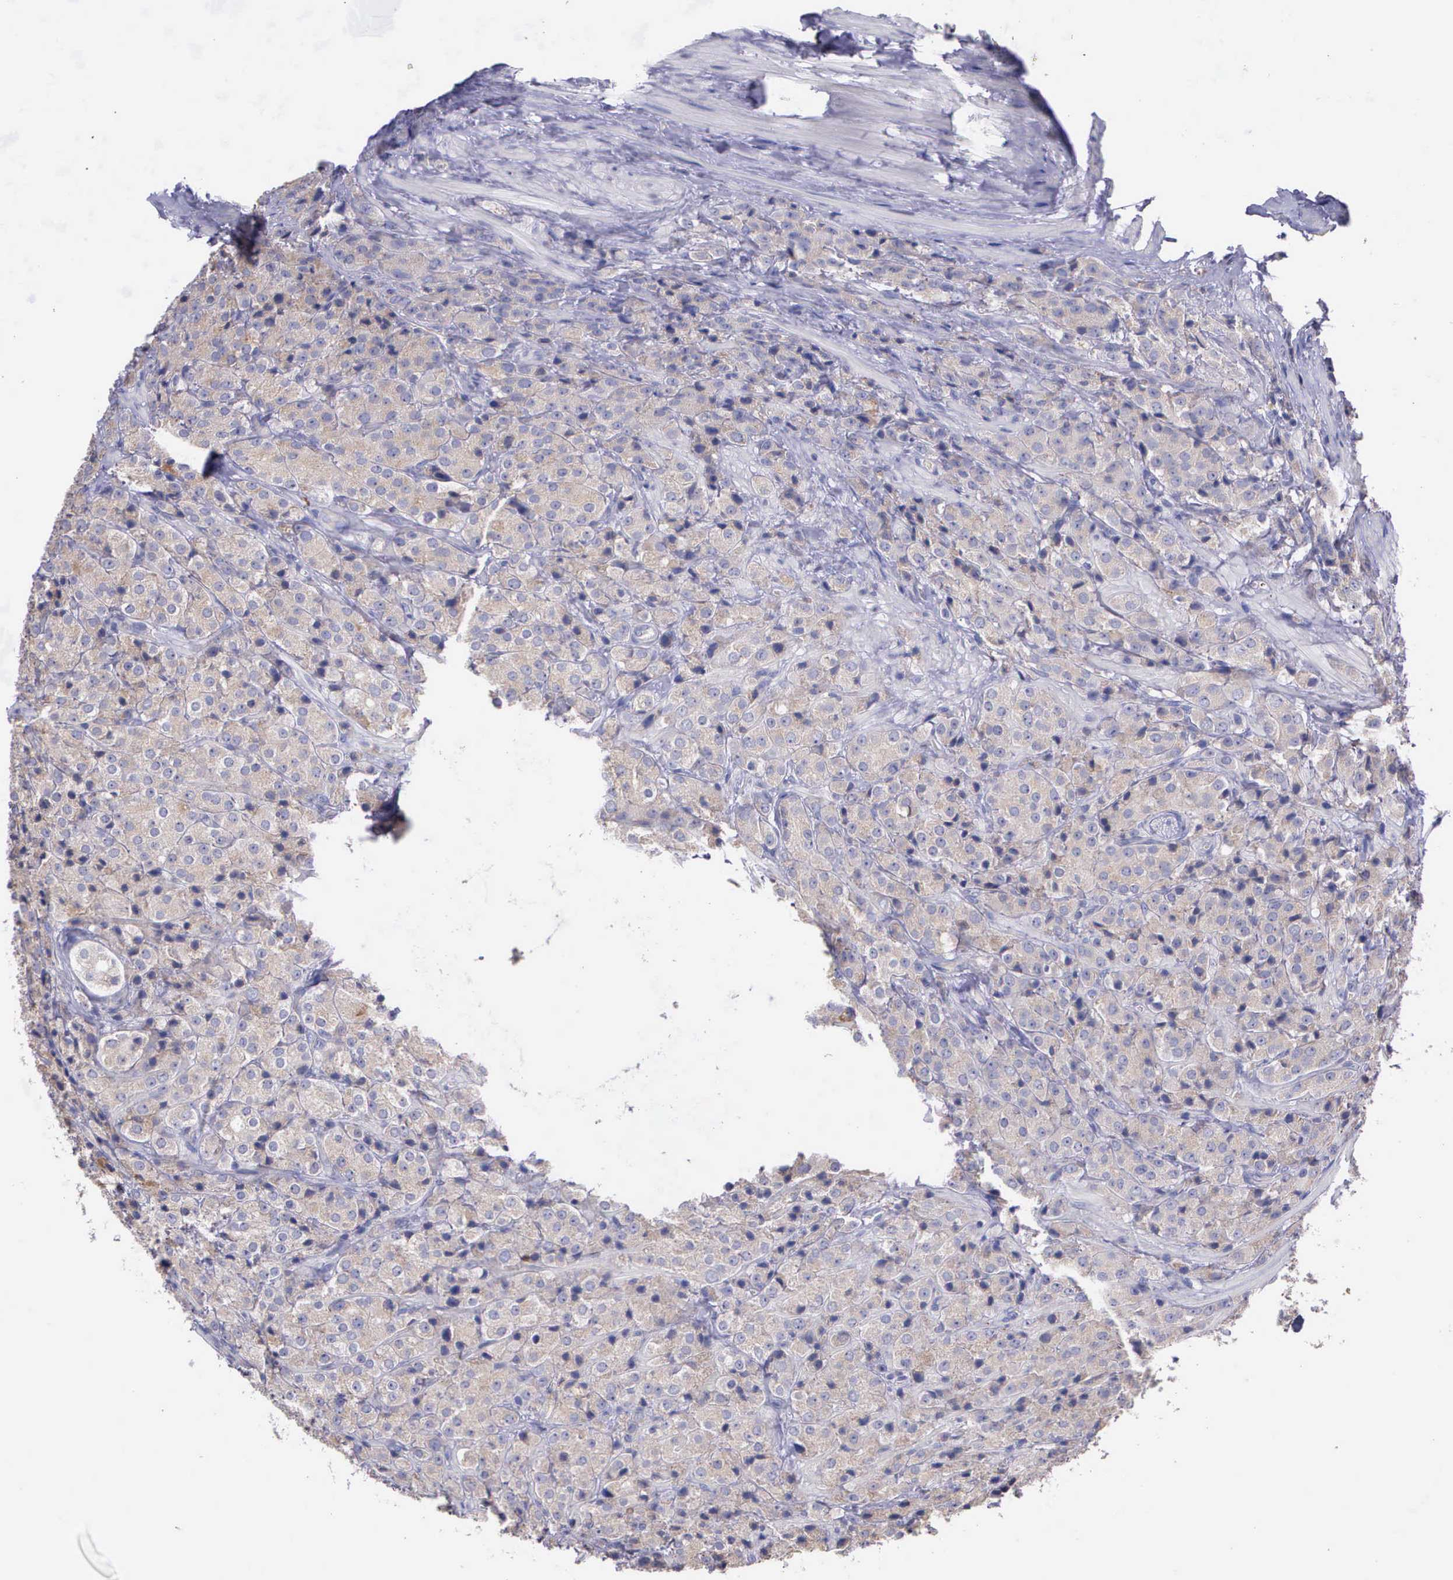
{"staining": {"intensity": "weak", "quantity": ">75%", "location": "cytoplasmic/membranous"}, "tissue": "prostate cancer", "cell_type": "Tumor cells", "image_type": "cancer", "snomed": [{"axis": "morphology", "description": "Adenocarcinoma, Medium grade"}, {"axis": "topography", "description": "Prostate"}], "caption": "Immunohistochemistry (DAB (3,3'-diaminobenzidine)) staining of human prostate cancer (medium-grade adenocarcinoma) exhibits weak cytoplasmic/membranous protein positivity in approximately >75% of tumor cells.", "gene": "ZC3H12B", "patient": {"sex": "male", "age": 70}}